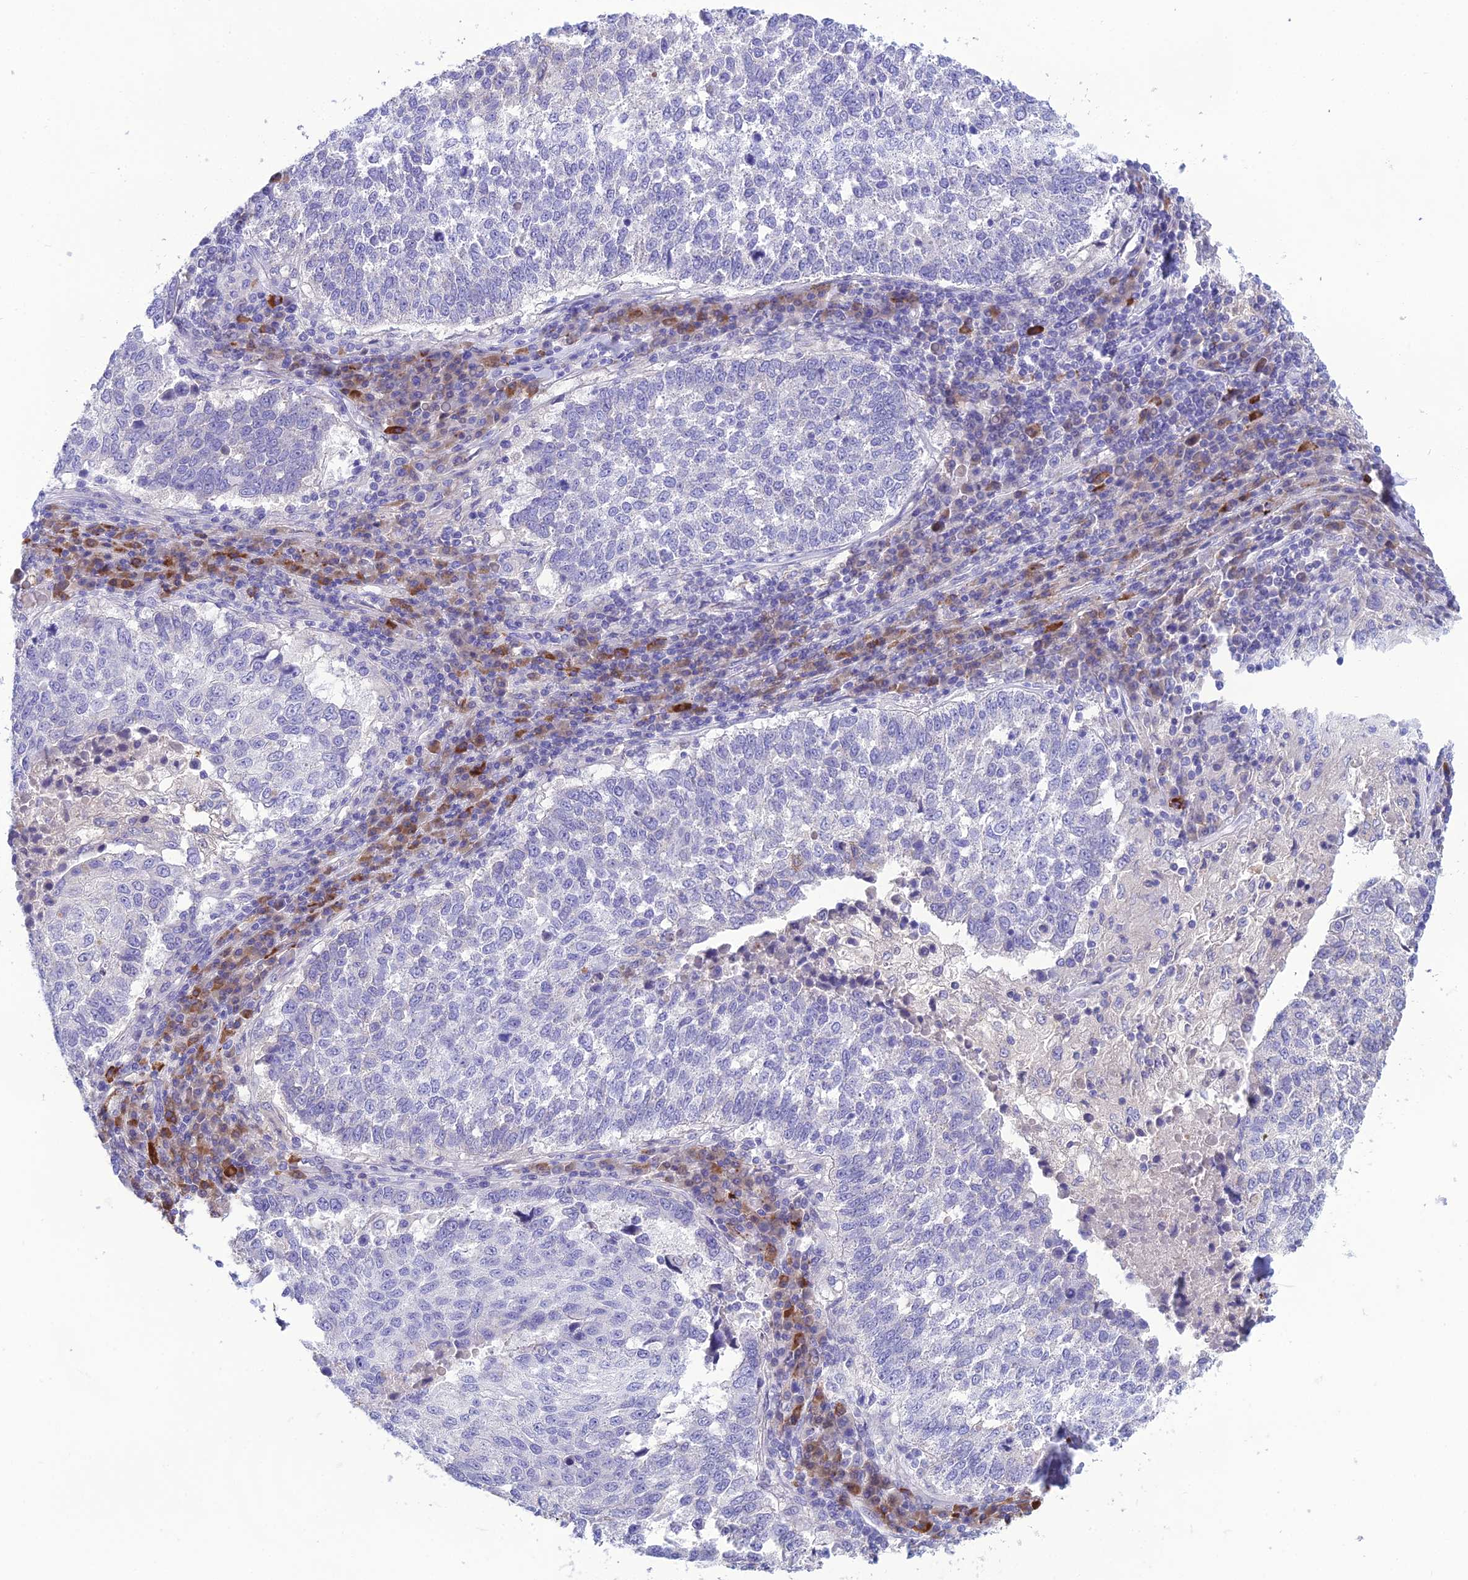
{"staining": {"intensity": "negative", "quantity": "none", "location": "none"}, "tissue": "lung cancer", "cell_type": "Tumor cells", "image_type": "cancer", "snomed": [{"axis": "morphology", "description": "Squamous cell carcinoma, NOS"}, {"axis": "topography", "description": "Lung"}], "caption": "Tumor cells are negative for protein expression in human squamous cell carcinoma (lung).", "gene": "CRB2", "patient": {"sex": "male", "age": 73}}